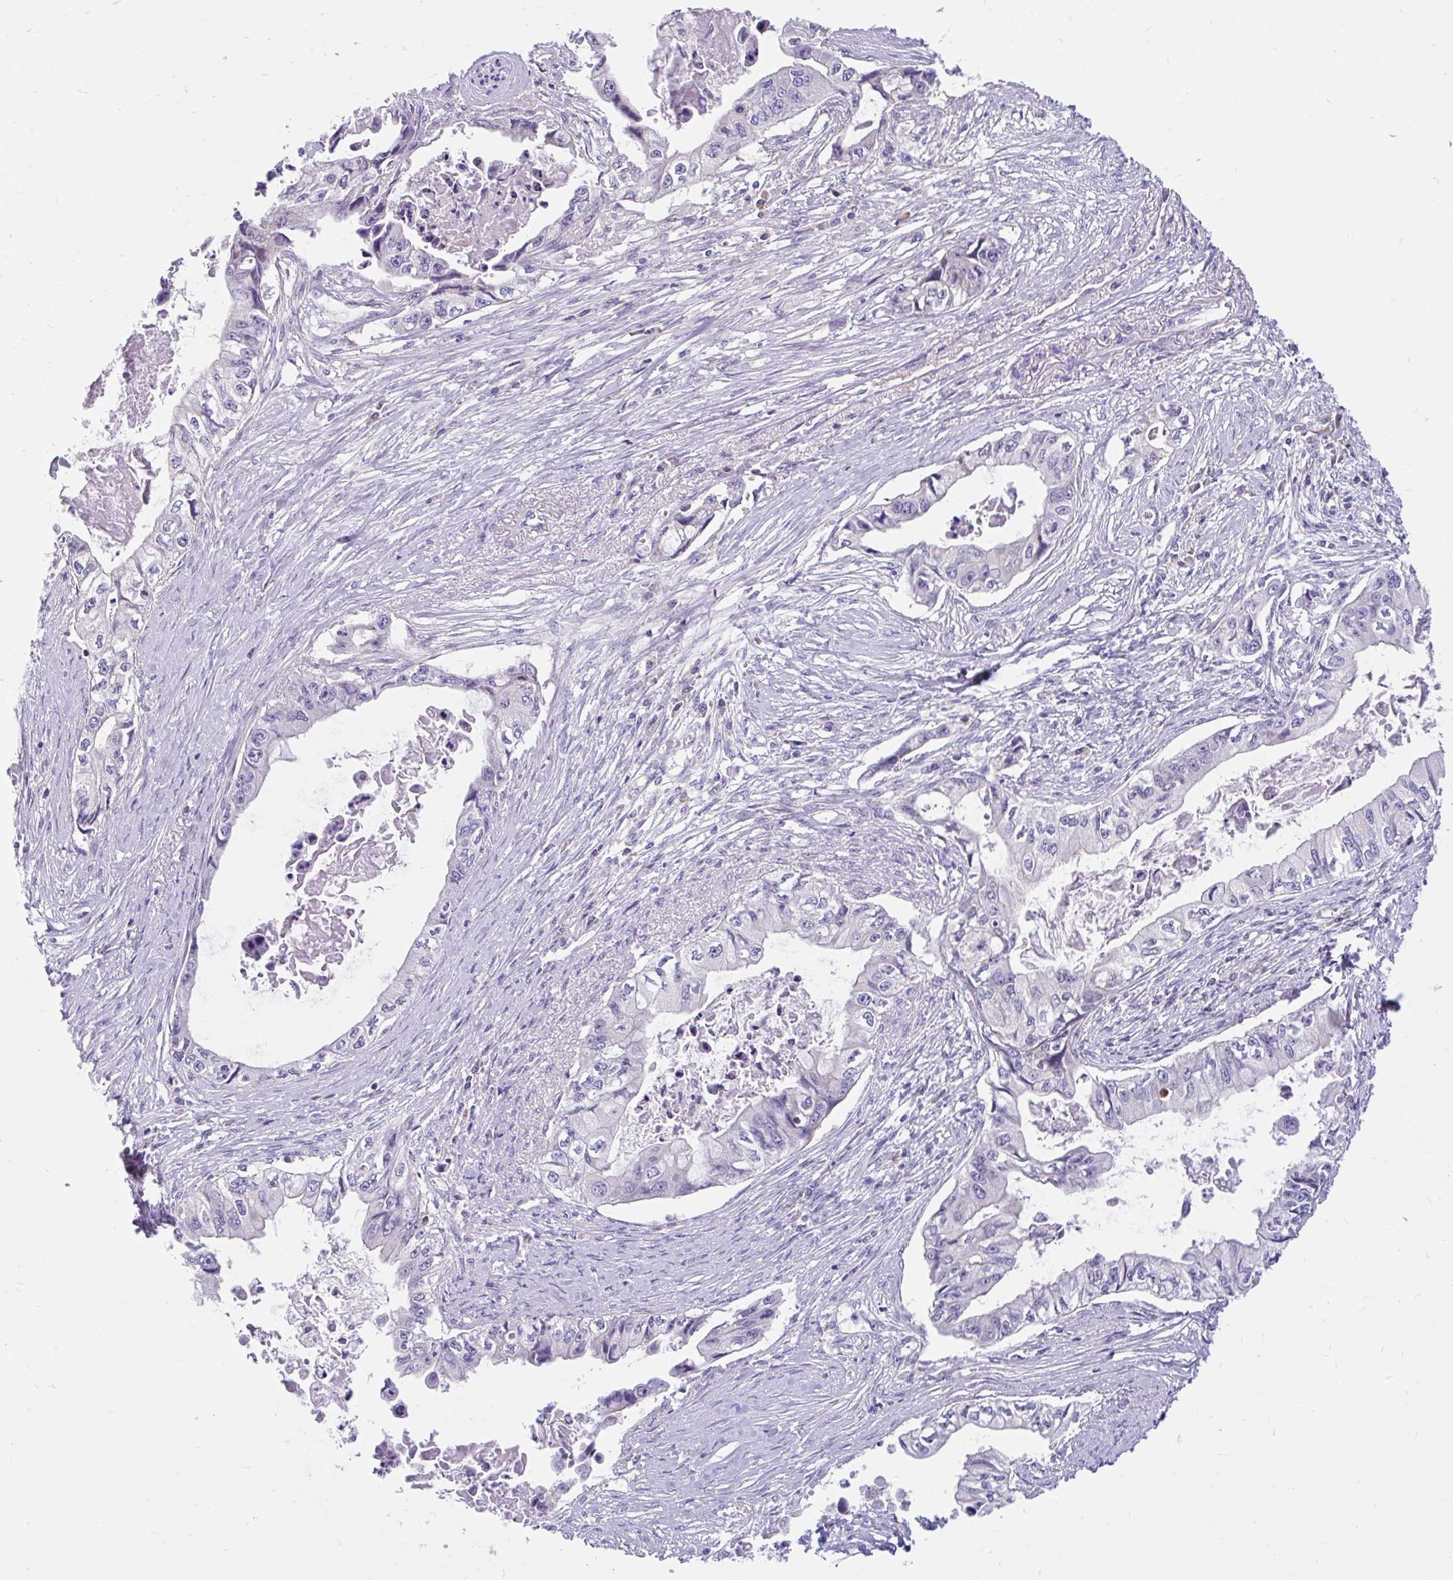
{"staining": {"intensity": "negative", "quantity": "none", "location": "none"}, "tissue": "pancreatic cancer", "cell_type": "Tumor cells", "image_type": "cancer", "snomed": [{"axis": "morphology", "description": "Adenocarcinoma, NOS"}, {"axis": "topography", "description": "Pancreas"}], "caption": "This is a histopathology image of immunohistochemistry (IHC) staining of pancreatic cancer, which shows no staining in tumor cells. (DAB IHC visualized using brightfield microscopy, high magnification).", "gene": "LRRC26", "patient": {"sex": "male", "age": 66}}